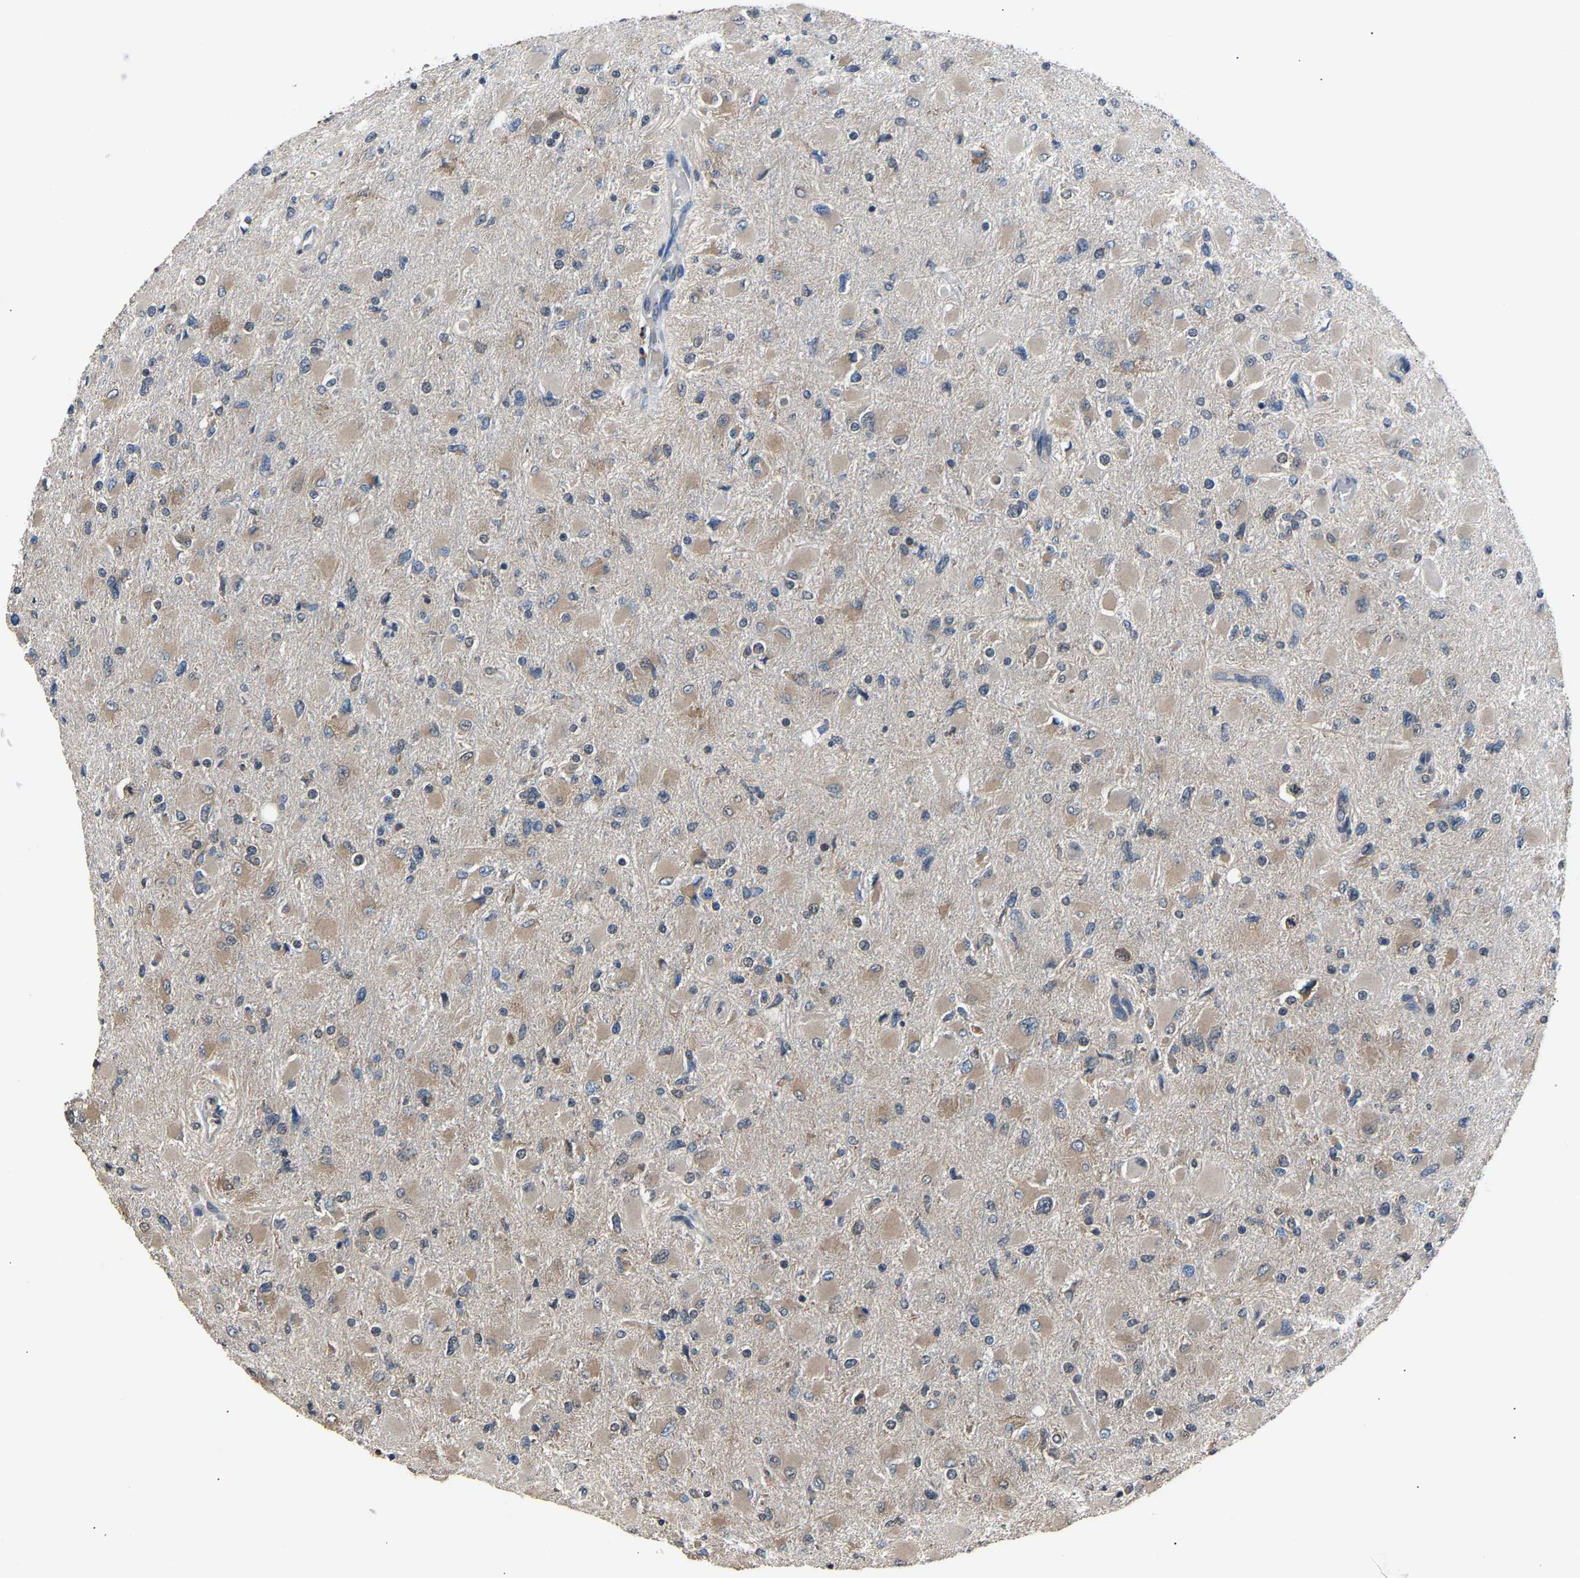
{"staining": {"intensity": "weak", "quantity": ">75%", "location": "cytoplasmic/membranous"}, "tissue": "glioma", "cell_type": "Tumor cells", "image_type": "cancer", "snomed": [{"axis": "morphology", "description": "Glioma, malignant, High grade"}, {"axis": "topography", "description": "Cerebral cortex"}], "caption": "IHC micrograph of neoplastic tissue: glioma stained using immunohistochemistry reveals low levels of weak protein expression localized specifically in the cytoplasmic/membranous of tumor cells, appearing as a cytoplasmic/membranous brown color.", "gene": "ABCC9", "patient": {"sex": "female", "age": 36}}